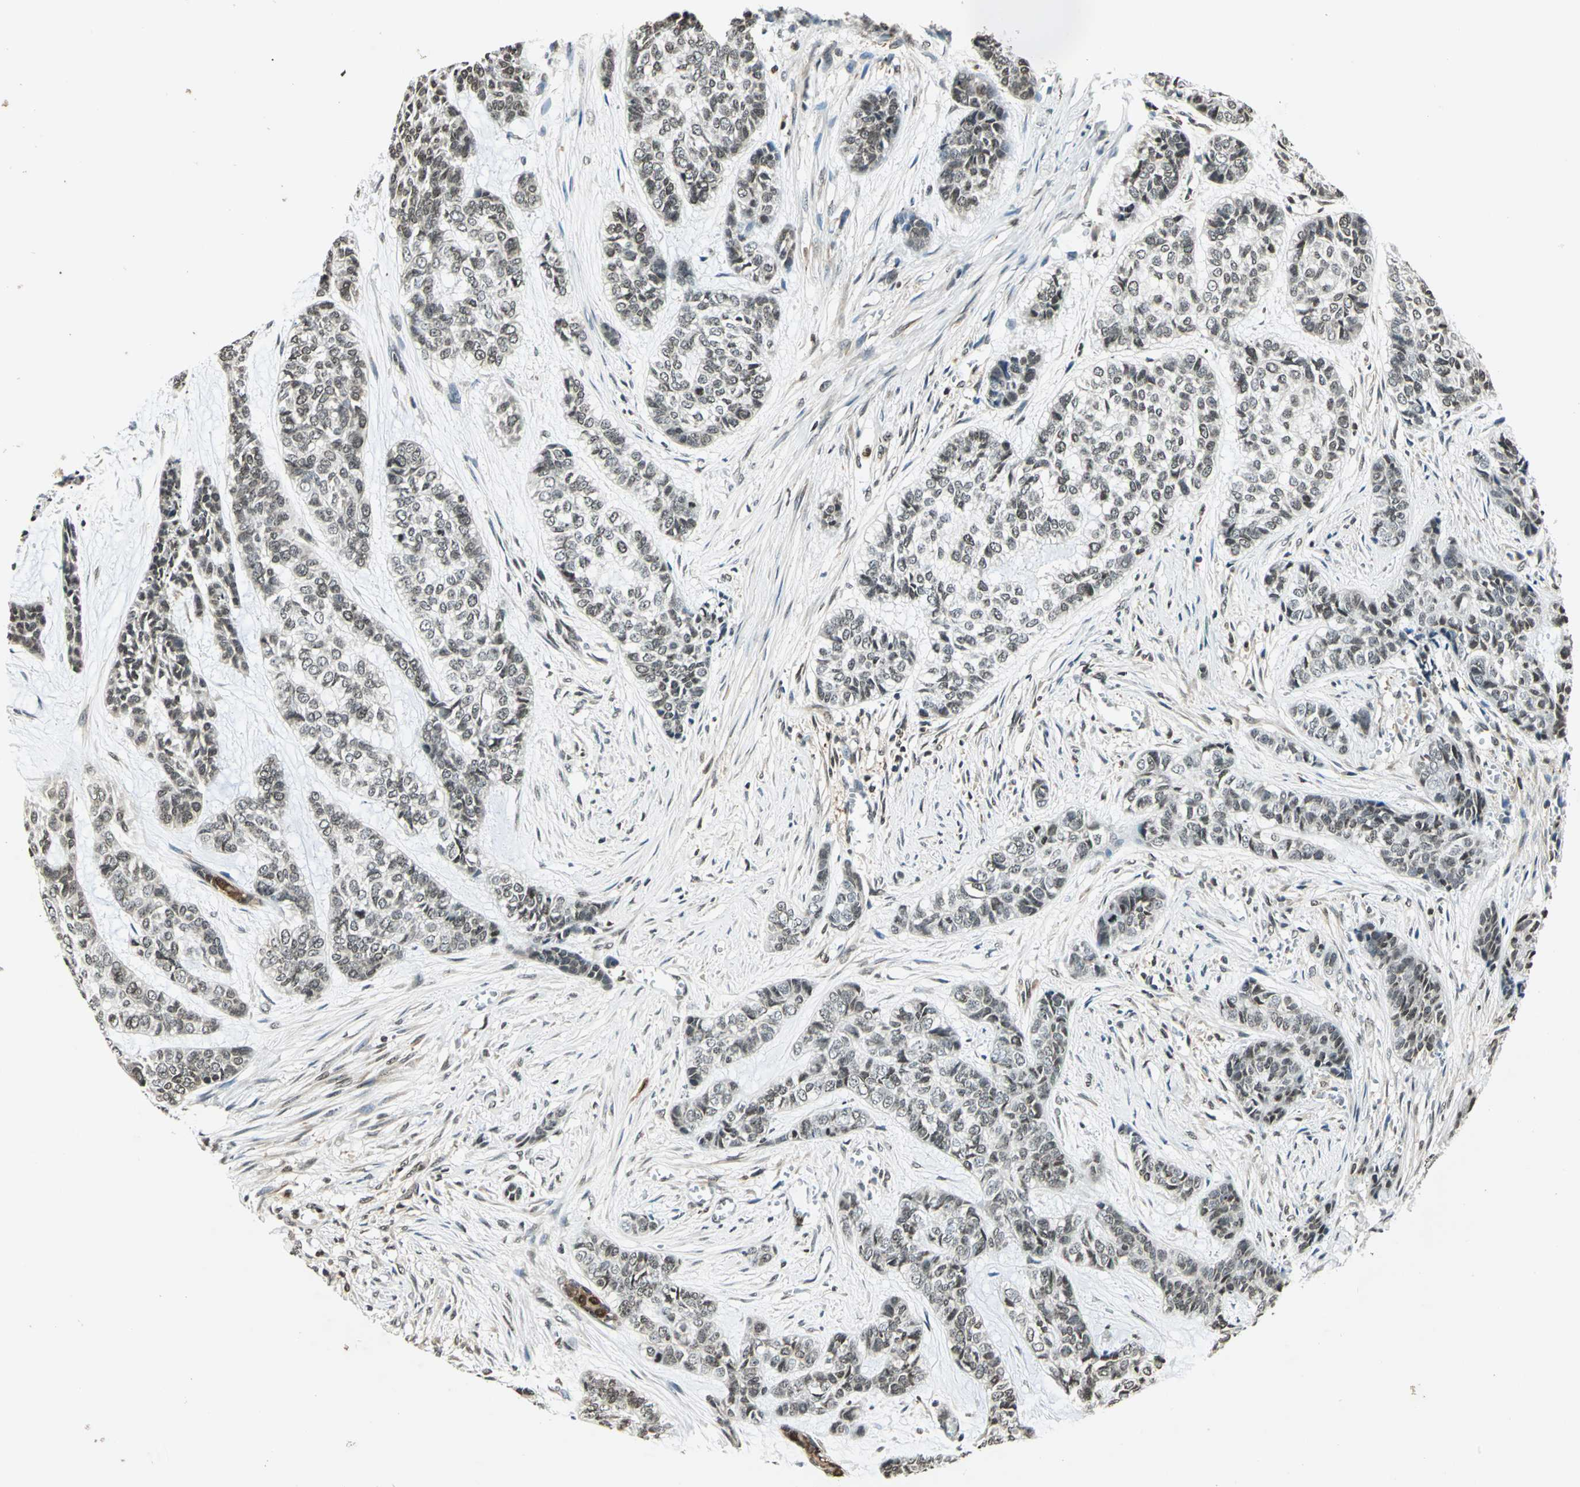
{"staining": {"intensity": "negative", "quantity": "none", "location": "none"}, "tissue": "skin cancer", "cell_type": "Tumor cells", "image_type": "cancer", "snomed": [{"axis": "morphology", "description": "Basal cell carcinoma"}, {"axis": "topography", "description": "Skin"}], "caption": "An image of human skin cancer (basal cell carcinoma) is negative for staining in tumor cells.", "gene": "LGALS3", "patient": {"sex": "female", "age": 64}}